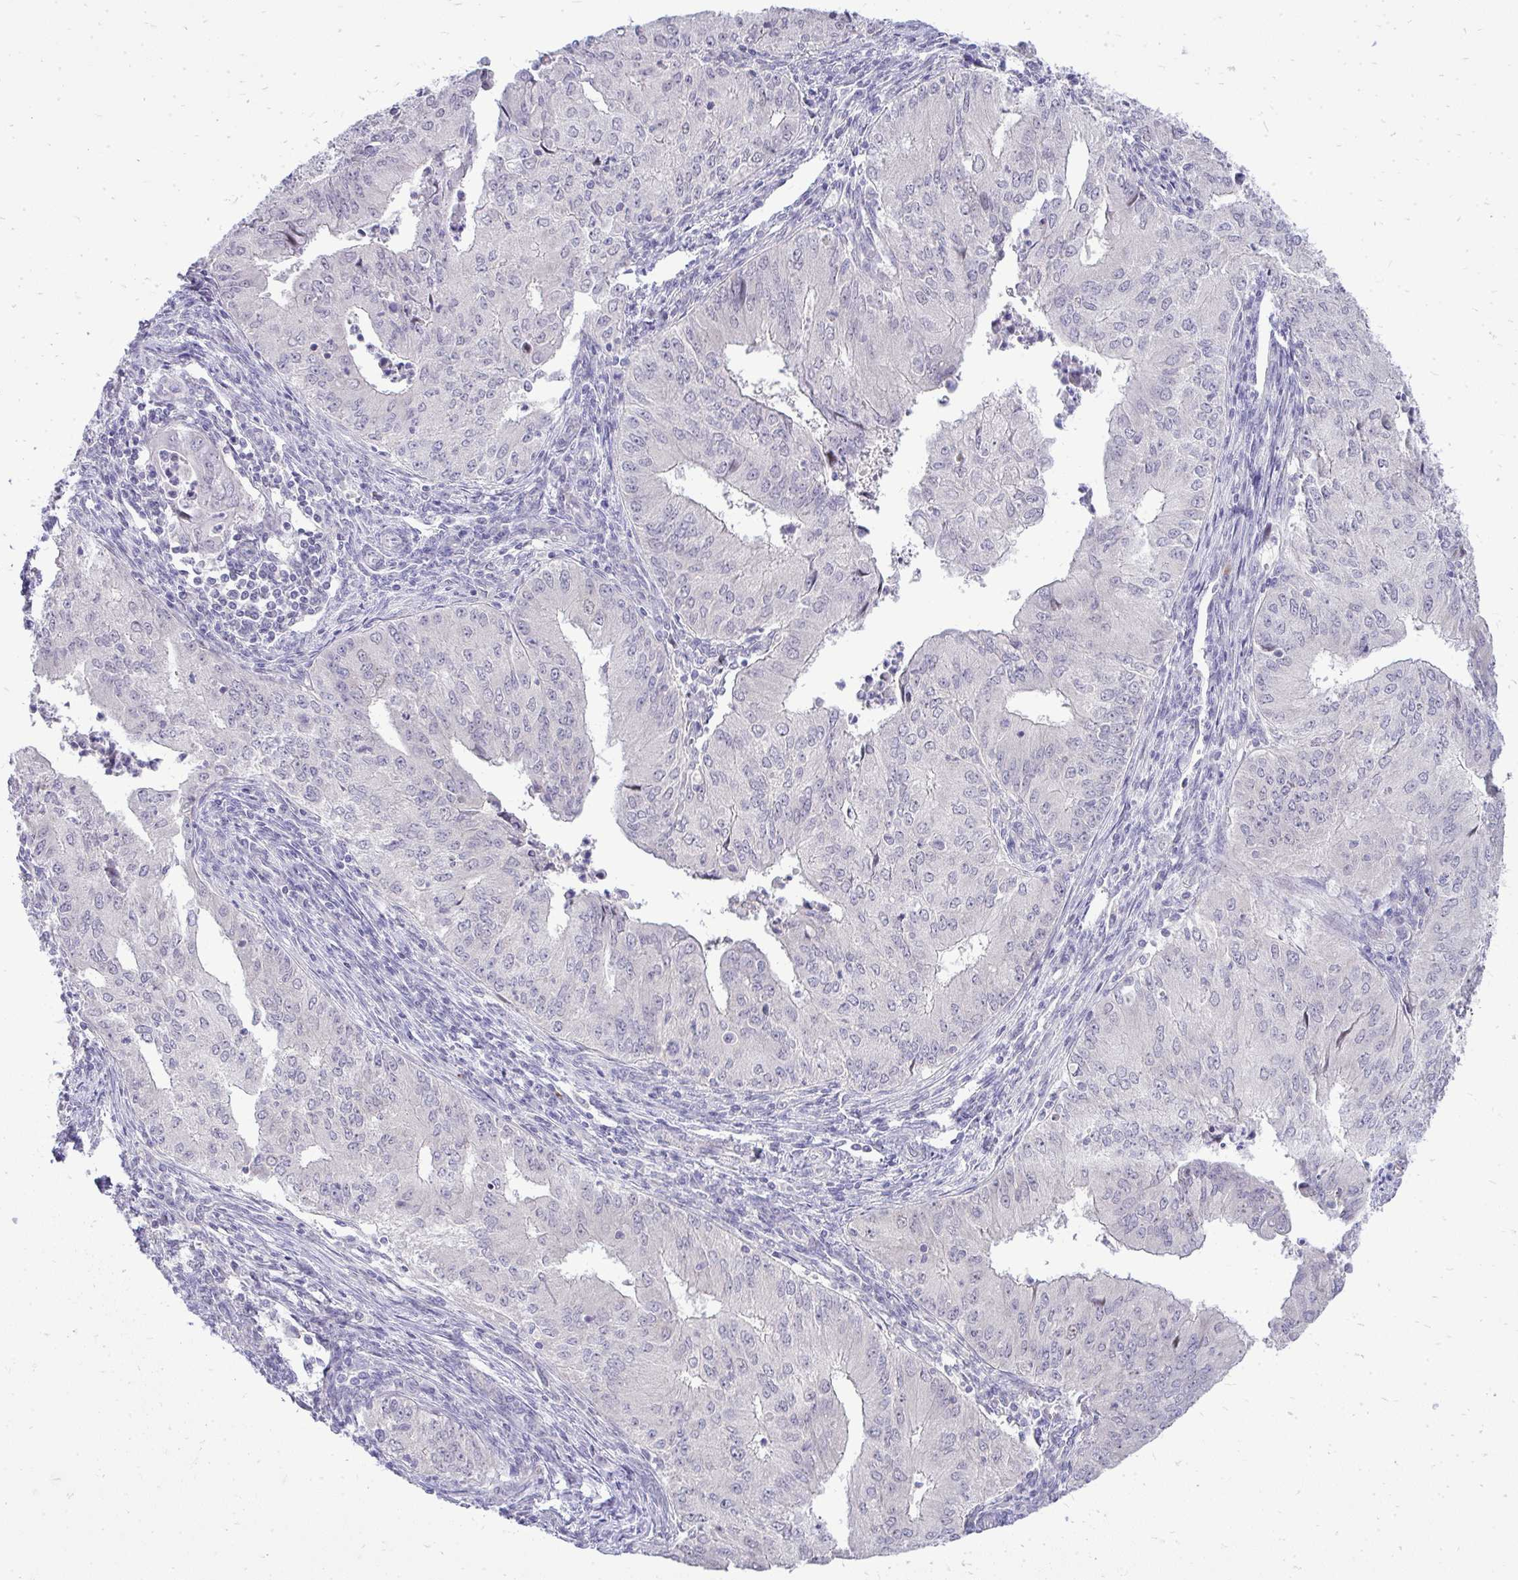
{"staining": {"intensity": "negative", "quantity": "none", "location": "none"}, "tissue": "endometrial cancer", "cell_type": "Tumor cells", "image_type": "cancer", "snomed": [{"axis": "morphology", "description": "Adenocarcinoma, NOS"}, {"axis": "topography", "description": "Endometrium"}], "caption": "The IHC histopathology image has no significant staining in tumor cells of endometrial adenocarcinoma tissue. Nuclei are stained in blue.", "gene": "OR8D1", "patient": {"sex": "female", "age": 50}}